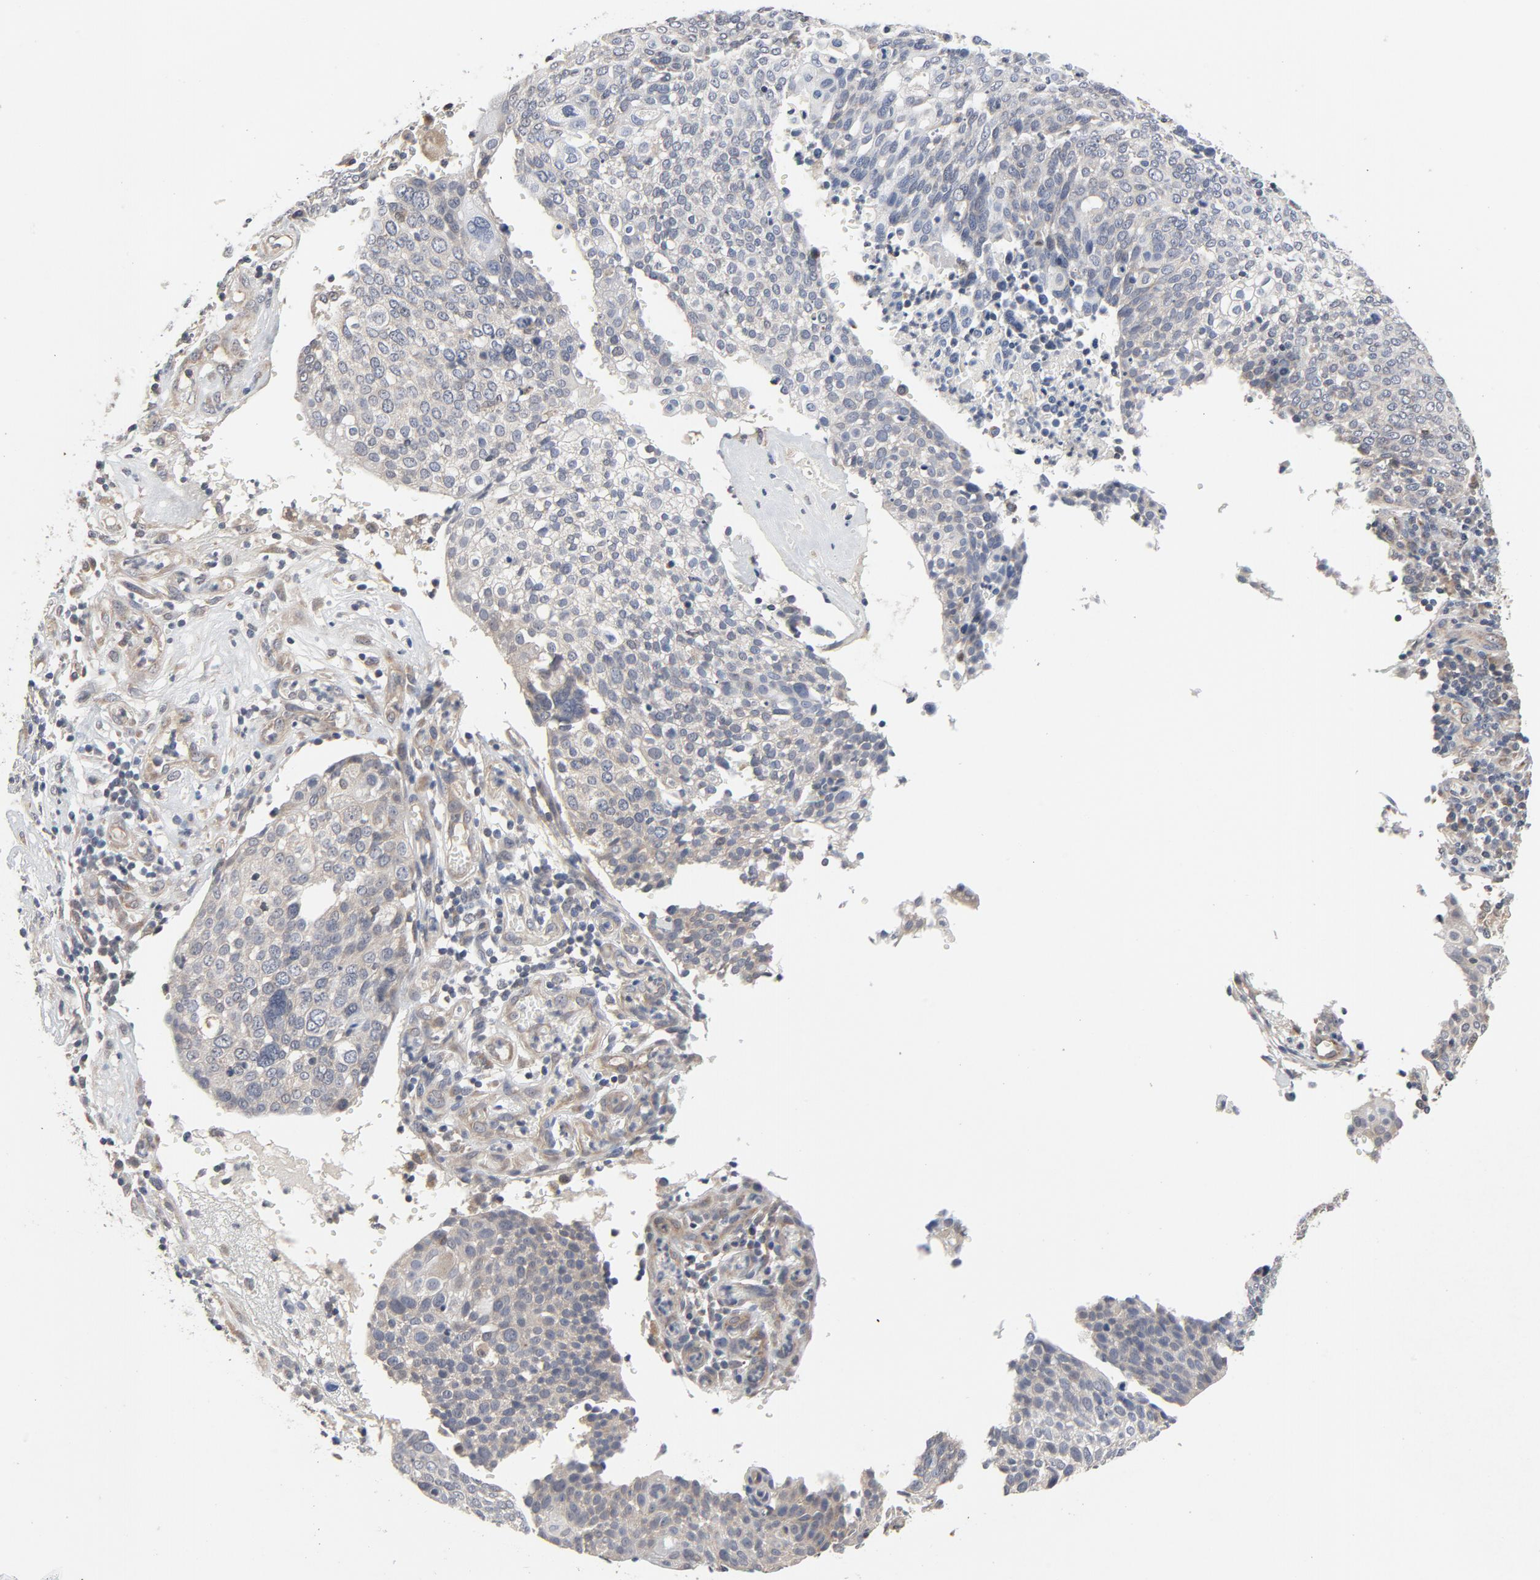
{"staining": {"intensity": "weak", "quantity": "25%-75%", "location": "cytoplasmic/membranous"}, "tissue": "cervical cancer", "cell_type": "Tumor cells", "image_type": "cancer", "snomed": [{"axis": "morphology", "description": "Squamous cell carcinoma, NOS"}, {"axis": "topography", "description": "Cervix"}], "caption": "Brown immunohistochemical staining in human cervical cancer exhibits weak cytoplasmic/membranous staining in about 25%-75% of tumor cells.", "gene": "C14orf119", "patient": {"sex": "female", "age": 40}}